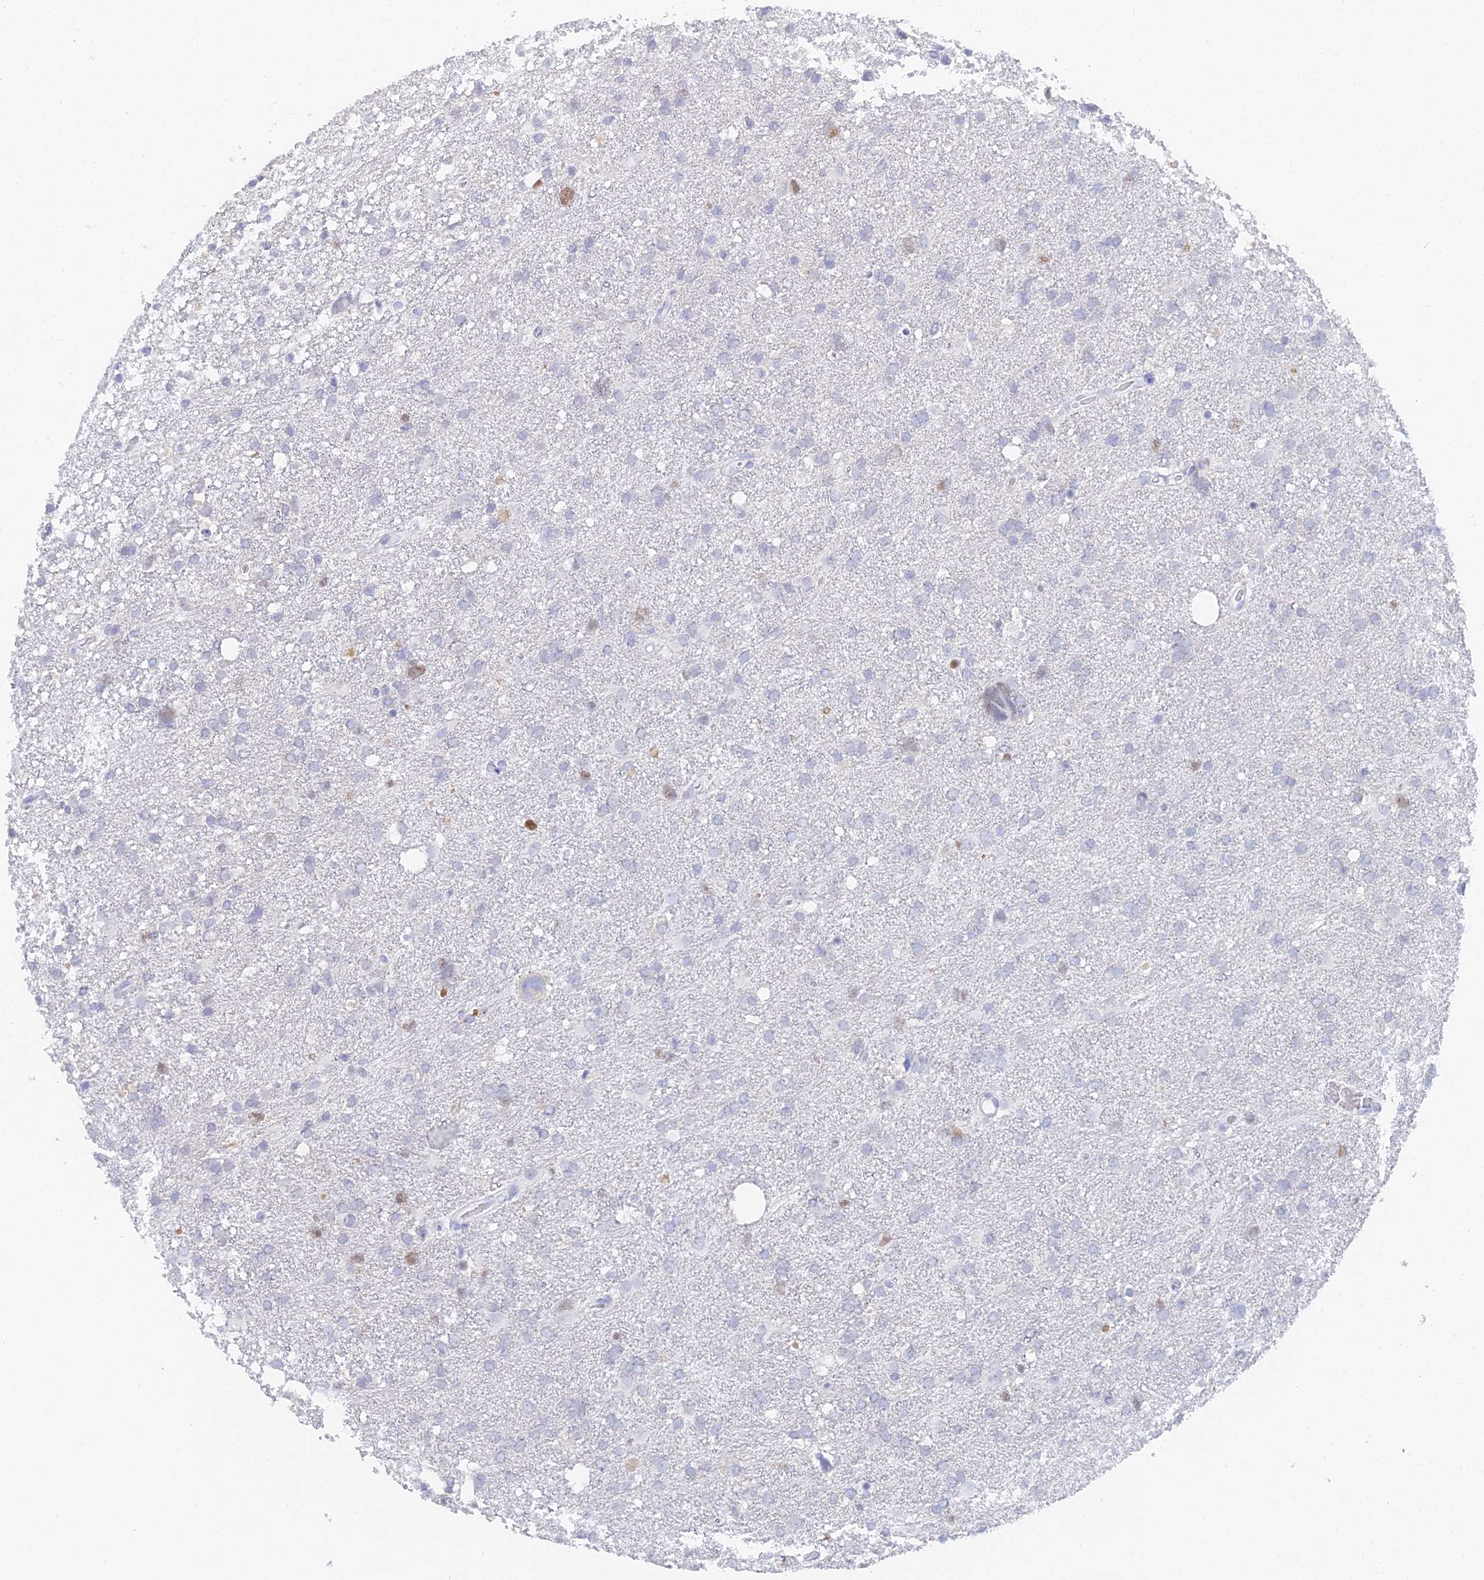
{"staining": {"intensity": "moderate", "quantity": "<25%", "location": "nuclear"}, "tissue": "glioma", "cell_type": "Tumor cells", "image_type": "cancer", "snomed": [{"axis": "morphology", "description": "Glioma, malignant, High grade"}, {"axis": "topography", "description": "Brain"}], "caption": "This is a histology image of immunohistochemistry (IHC) staining of glioma, which shows moderate staining in the nuclear of tumor cells.", "gene": "MCM2", "patient": {"sex": "male", "age": 61}}